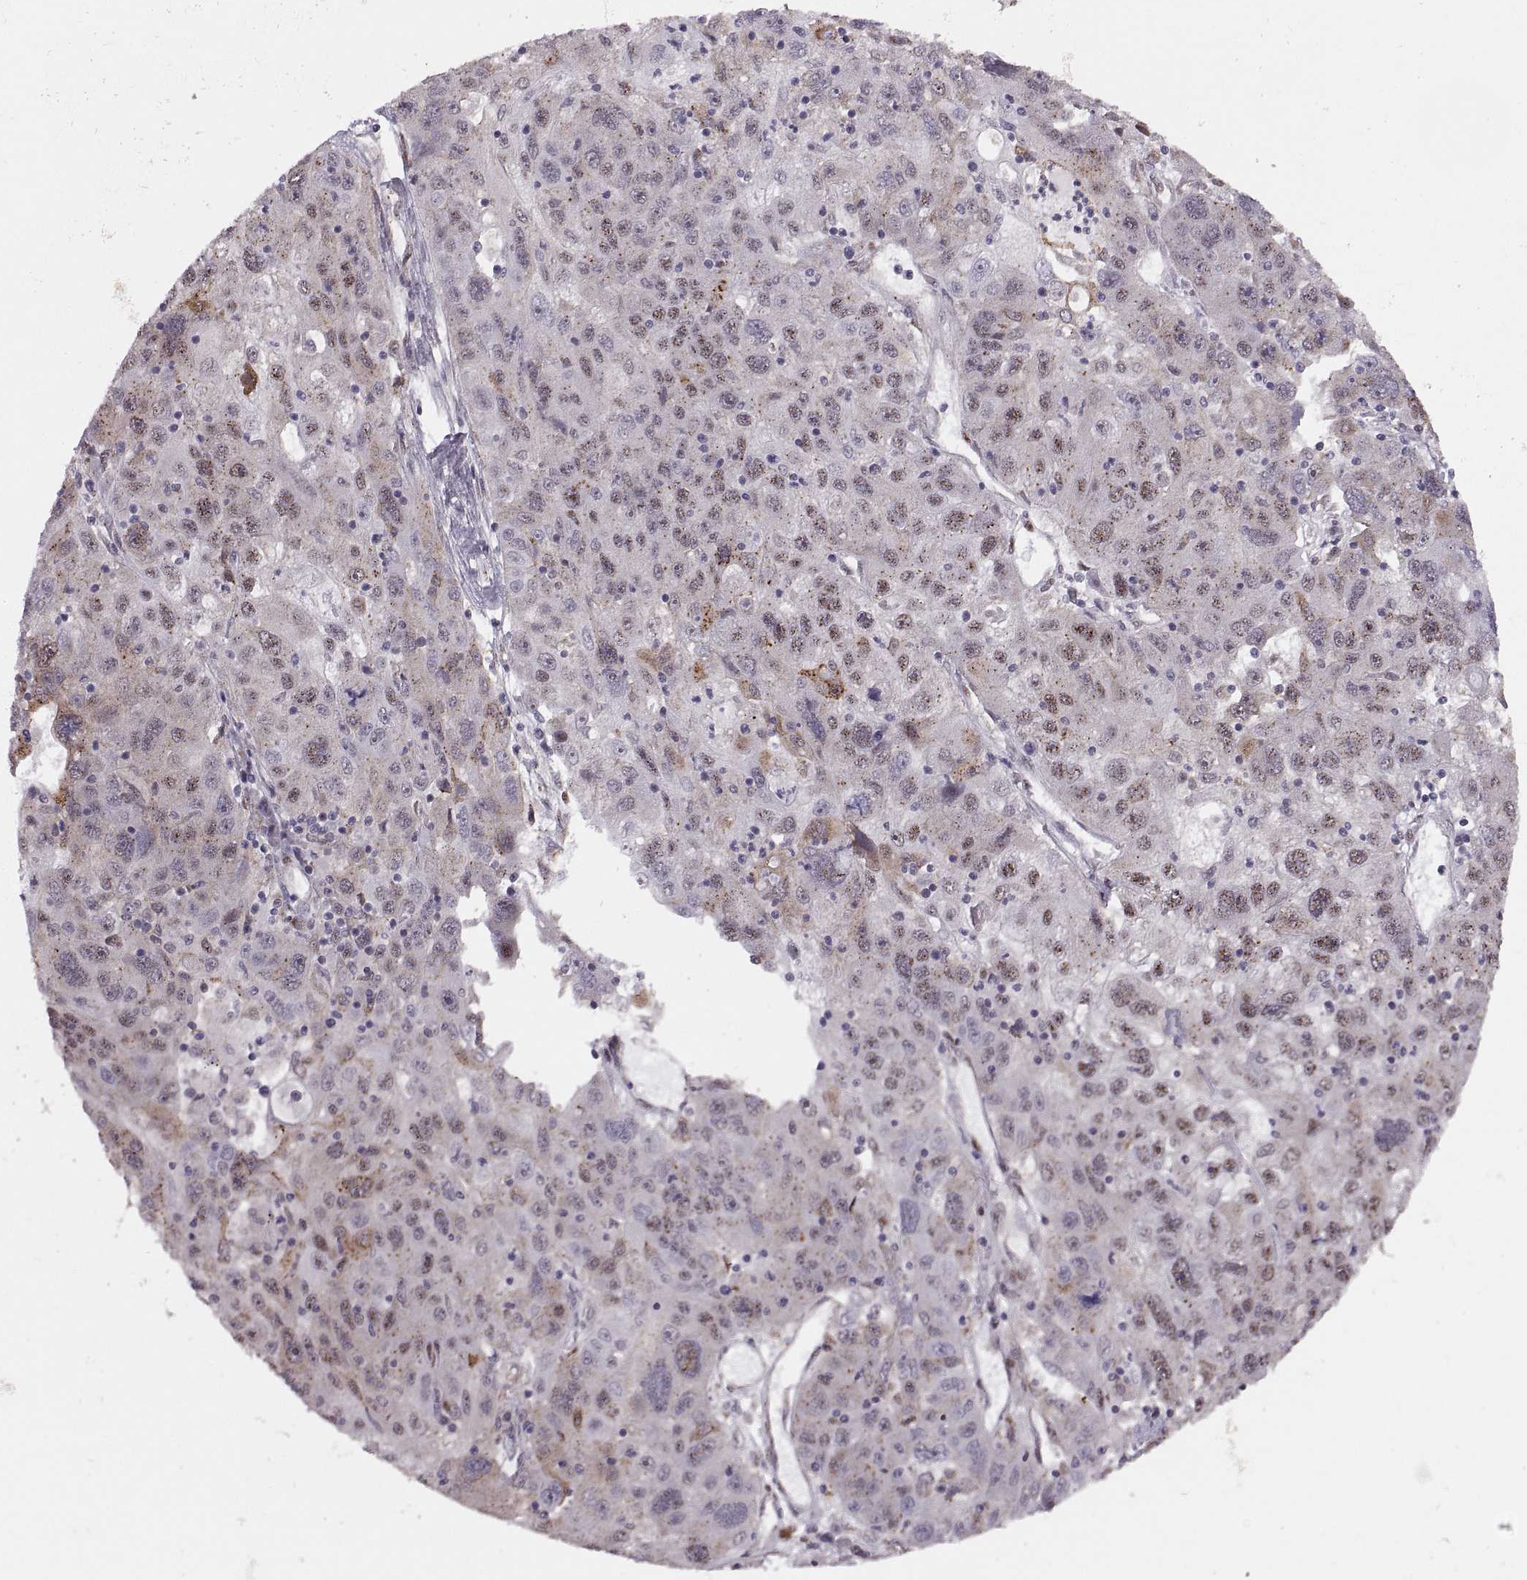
{"staining": {"intensity": "weak", "quantity": "25%-75%", "location": "nuclear"}, "tissue": "stomach cancer", "cell_type": "Tumor cells", "image_type": "cancer", "snomed": [{"axis": "morphology", "description": "Adenocarcinoma, NOS"}, {"axis": "topography", "description": "Stomach"}], "caption": "IHC histopathology image of stomach cancer (adenocarcinoma) stained for a protein (brown), which exhibits low levels of weak nuclear positivity in approximately 25%-75% of tumor cells.", "gene": "ZCCHC17", "patient": {"sex": "male", "age": 56}}